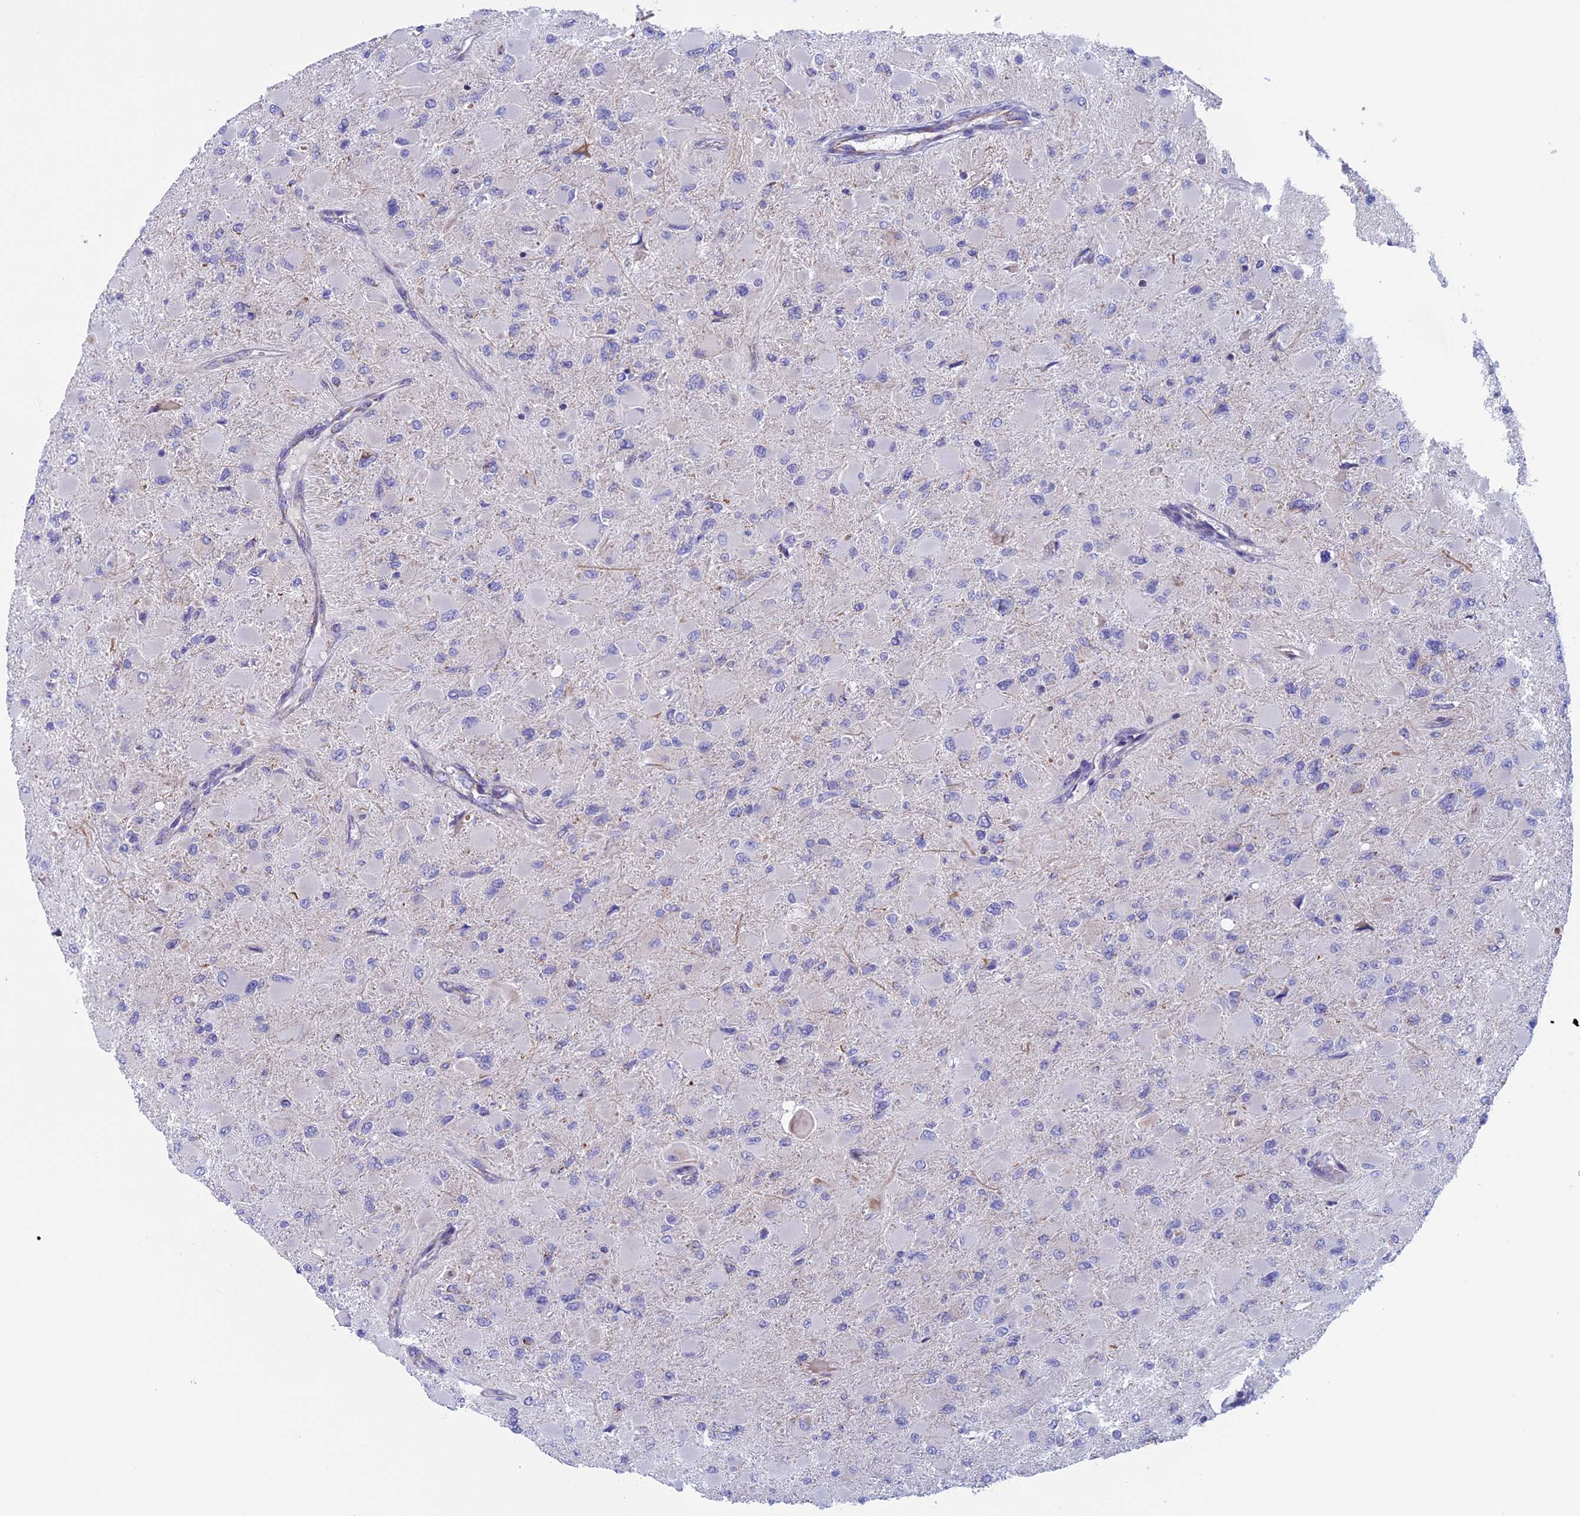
{"staining": {"intensity": "negative", "quantity": "none", "location": "none"}, "tissue": "glioma", "cell_type": "Tumor cells", "image_type": "cancer", "snomed": [{"axis": "morphology", "description": "Glioma, malignant, High grade"}, {"axis": "topography", "description": "Cerebral cortex"}], "caption": "Immunohistochemistry image of glioma stained for a protein (brown), which displays no staining in tumor cells.", "gene": "NDUFB9", "patient": {"sex": "female", "age": 36}}